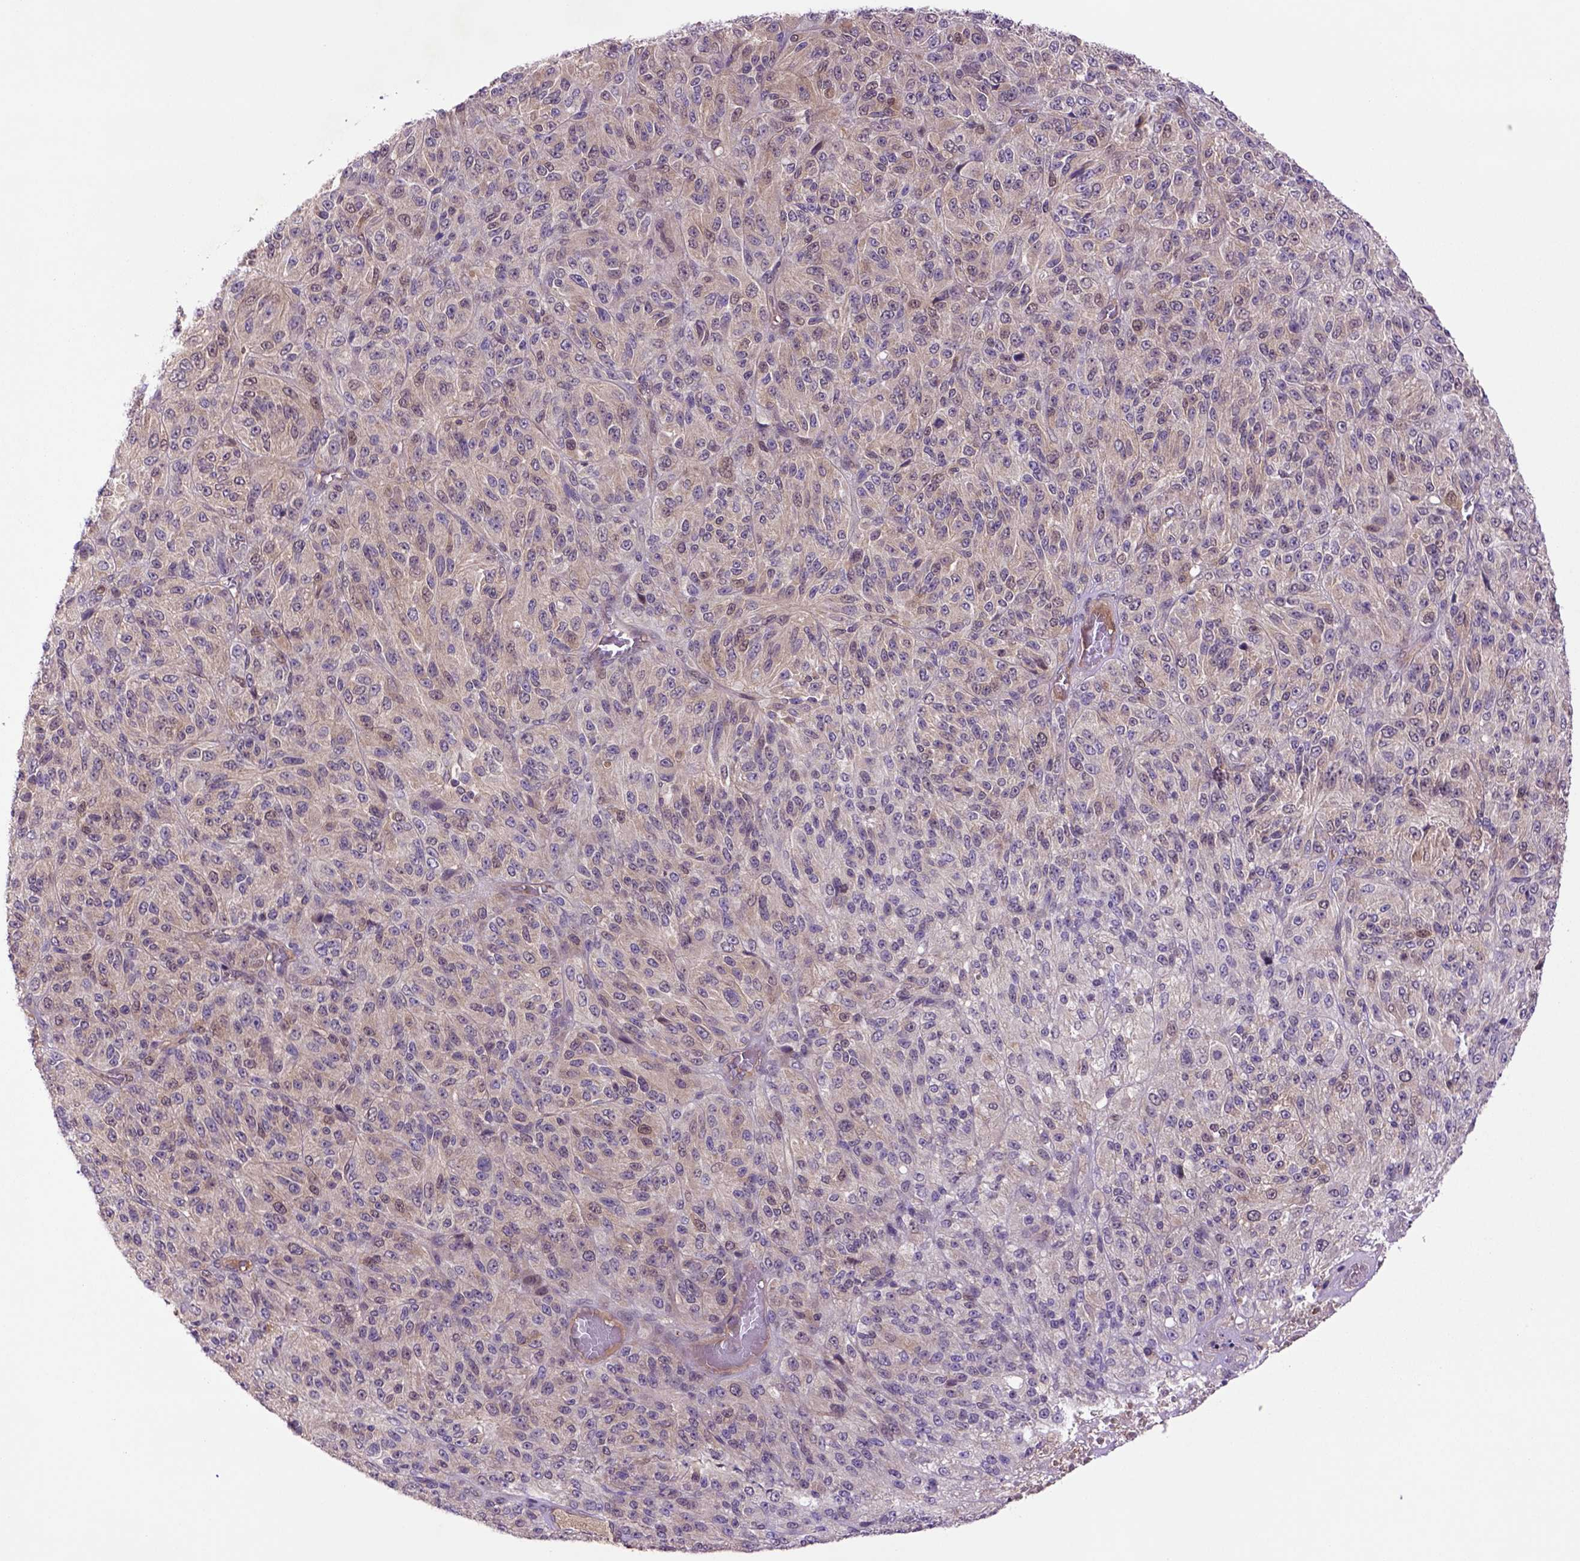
{"staining": {"intensity": "moderate", "quantity": ">75%", "location": "nuclear"}, "tissue": "melanoma", "cell_type": "Tumor cells", "image_type": "cancer", "snomed": [{"axis": "morphology", "description": "Malignant melanoma, Metastatic site"}, {"axis": "topography", "description": "Brain"}], "caption": "Melanoma tissue shows moderate nuclear expression in about >75% of tumor cells", "gene": "HSPBP1", "patient": {"sex": "female", "age": 56}}